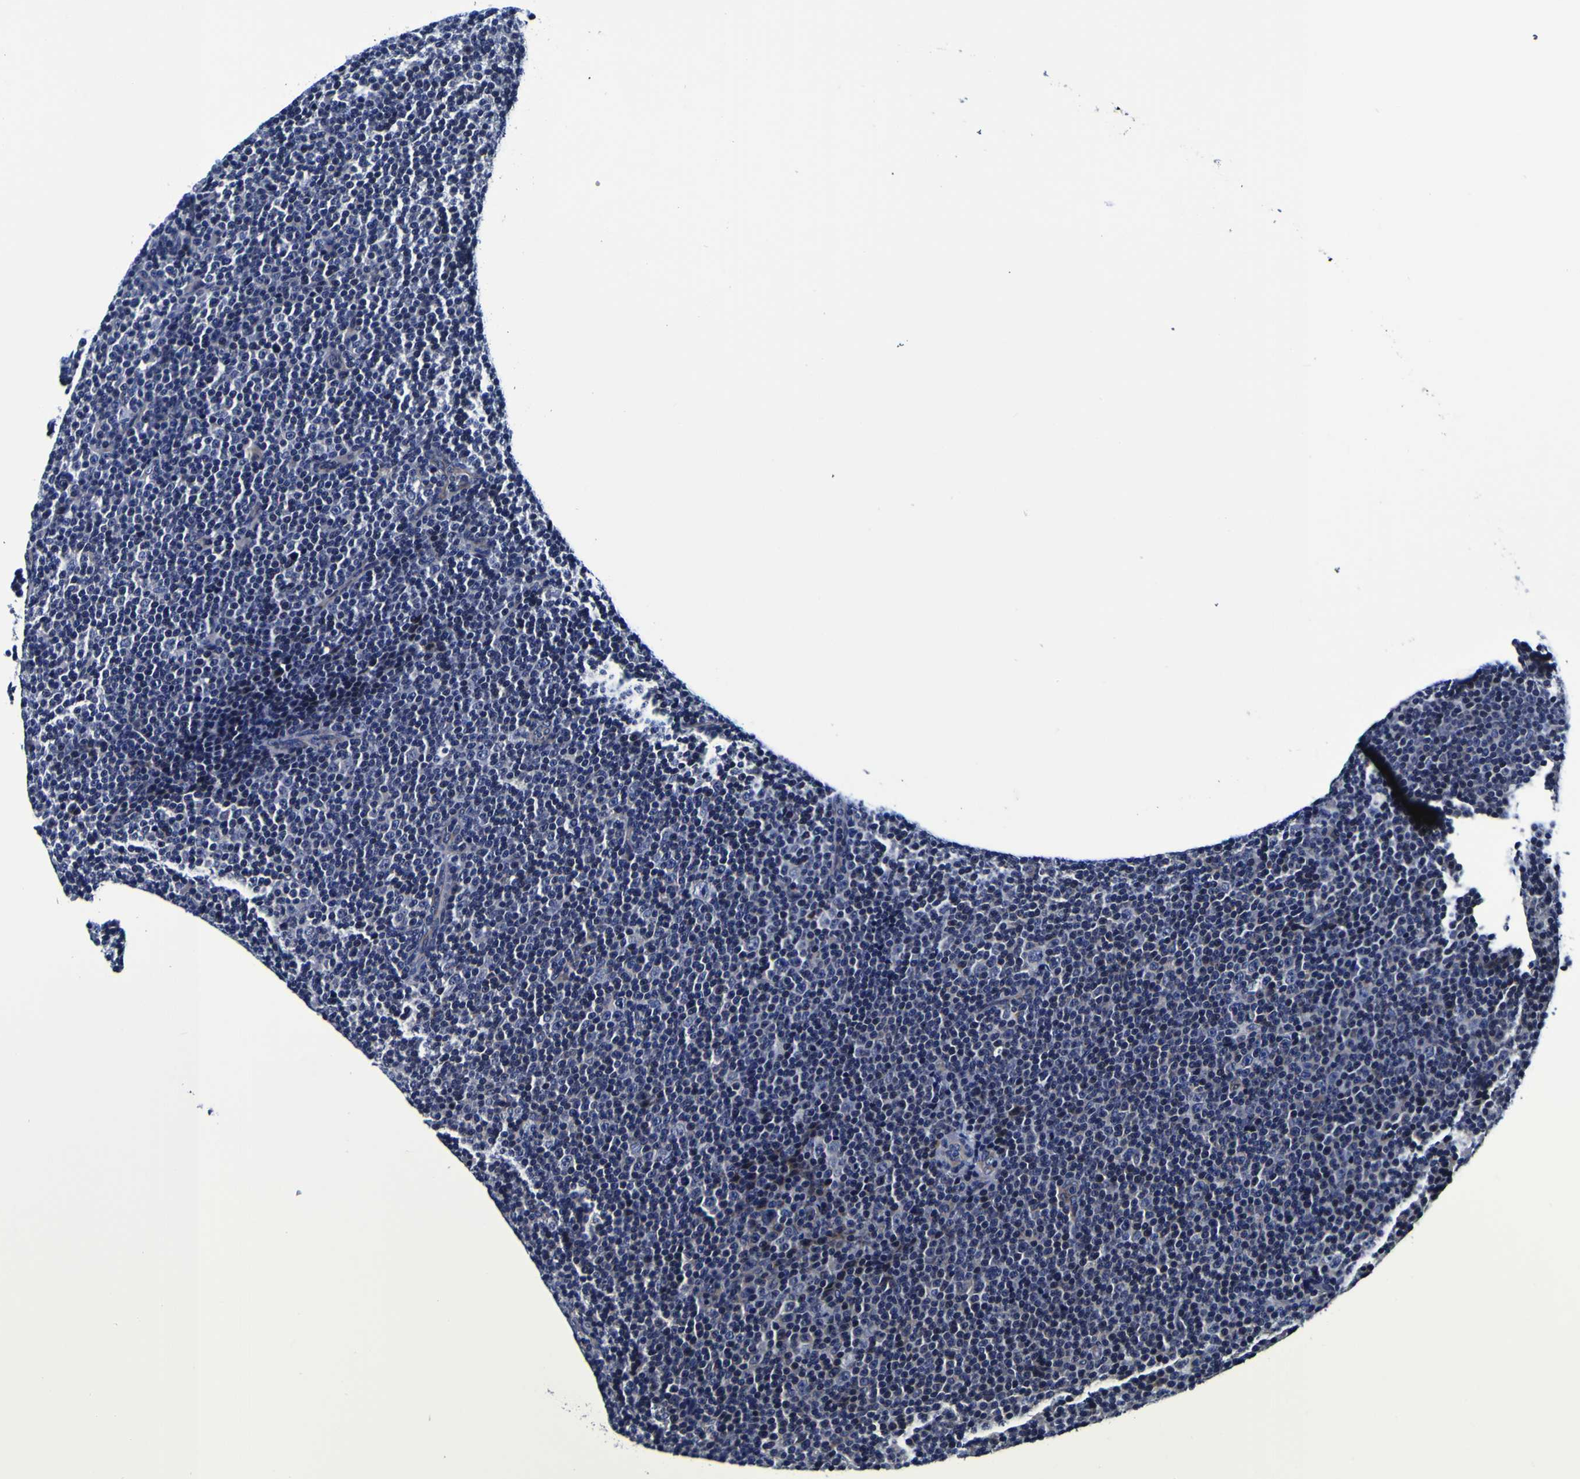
{"staining": {"intensity": "negative", "quantity": "none", "location": "none"}, "tissue": "lymphoma", "cell_type": "Tumor cells", "image_type": "cancer", "snomed": [{"axis": "morphology", "description": "Malignant lymphoma, non-Hodgkin's type, Low grade"}, {"axis": "topography", "description": "Lymph node"}], "caption": "Protein analysis of low-grade malignant lymphoma, non-Hodgkin's type demonstrates no significant staining in tumor cells.", "gene": "PDLIM4", "patient": {"sex": "female", "age": 67}}